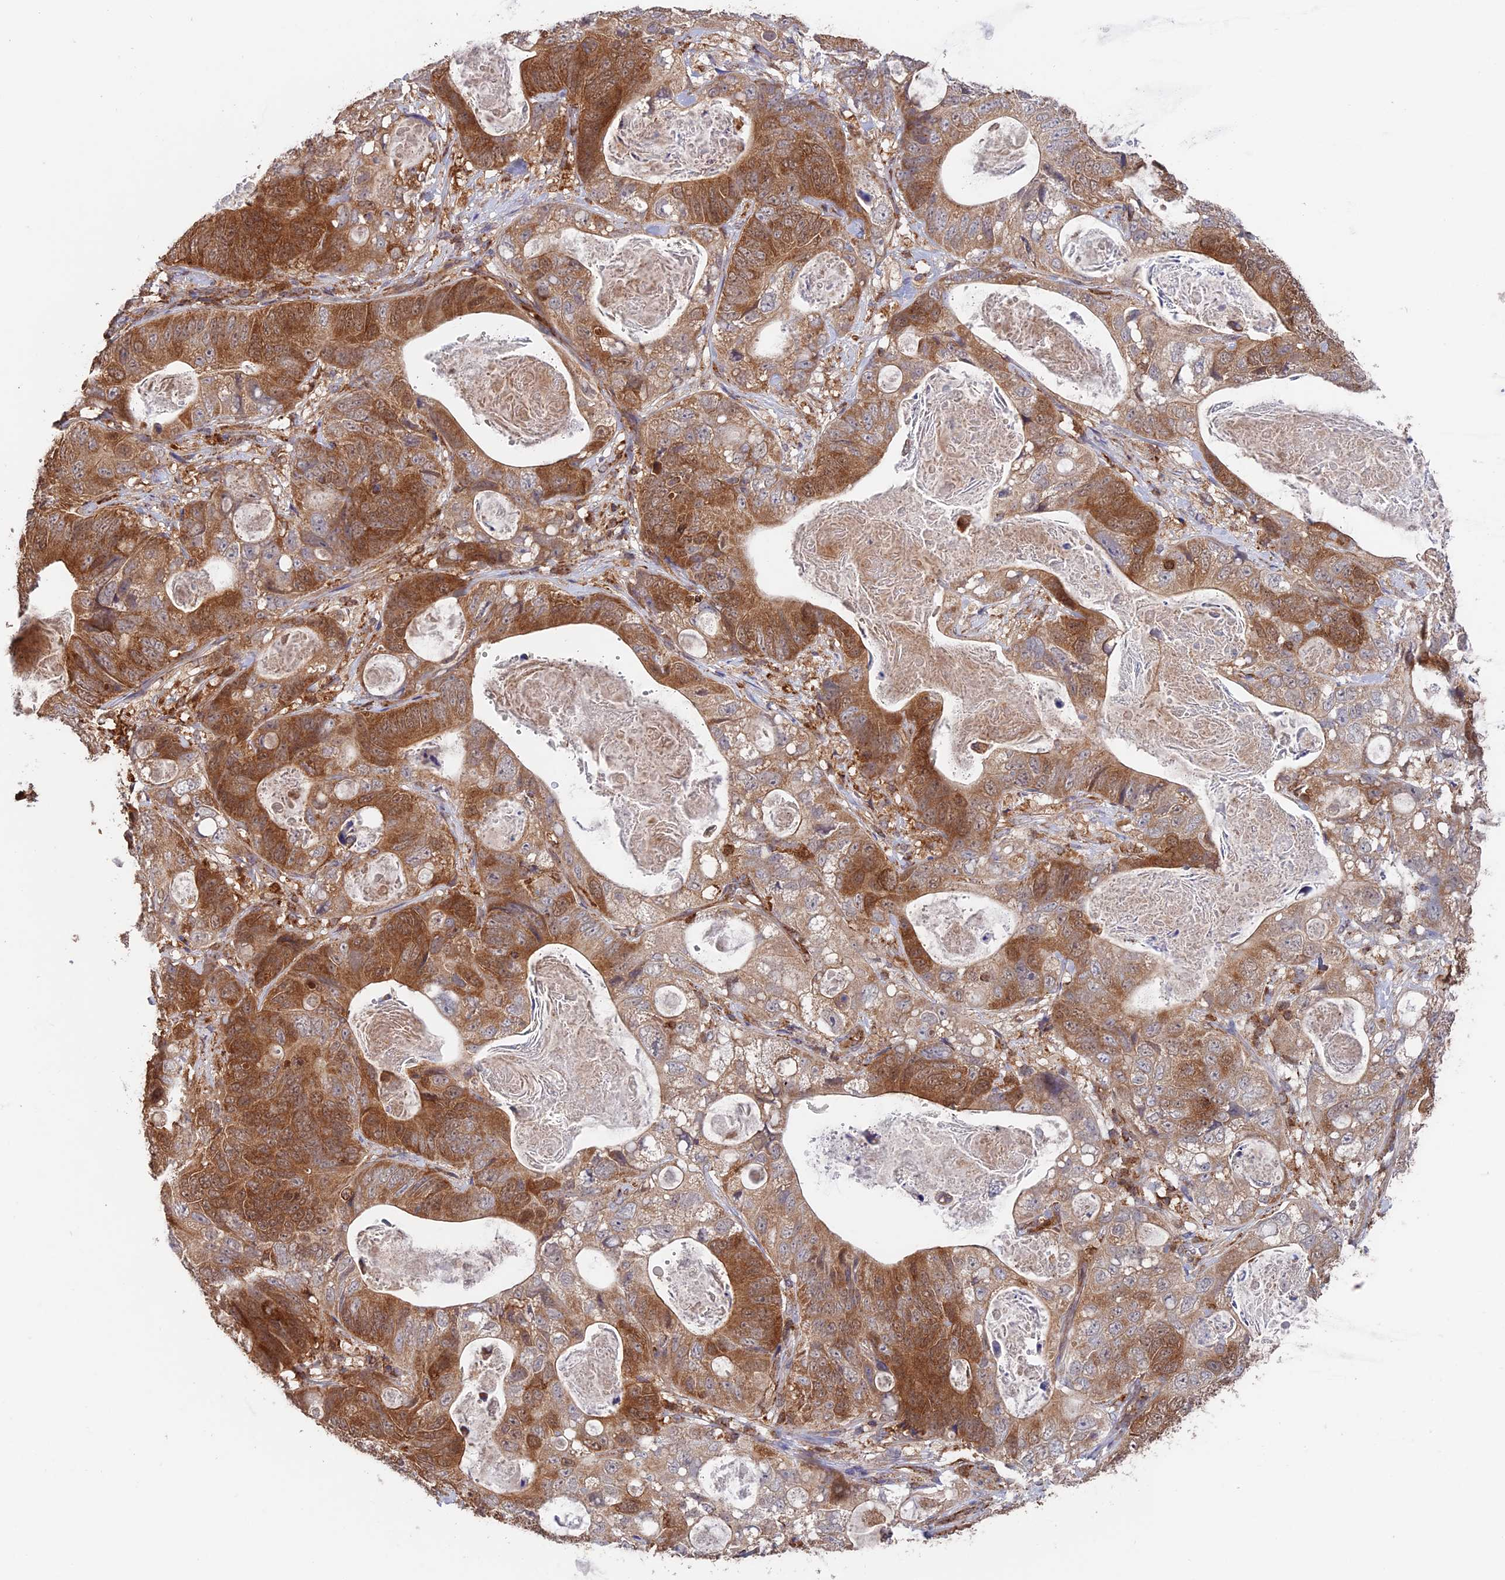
{"staining": {"intensity": "strong", "quantity": "25%-75%", "location": "cytoplasmic/membranous"}, "tissue": "stomach cancer", "cell_type": "Tumor cells", "image_type": "cancer", "snomed": [{"axis": "morphology", "description": "Normal tissue, NOS"}, {"axis": "morphology", "description": "Adenocarcinoma, NOS"}, {"axis": "topography", "description": "Stomach"}], "caption": "A high amount of strong cytoplasmic/membranous staining is appreciated in about 25%-75% of tumor cells in stomach adenocarcinoma tissue. Immunohistochemistry stains the protein in brown and the nuclei are stained blue.", "gene": "DTYMK", "patient": {"sex": "female", "age": 89}}